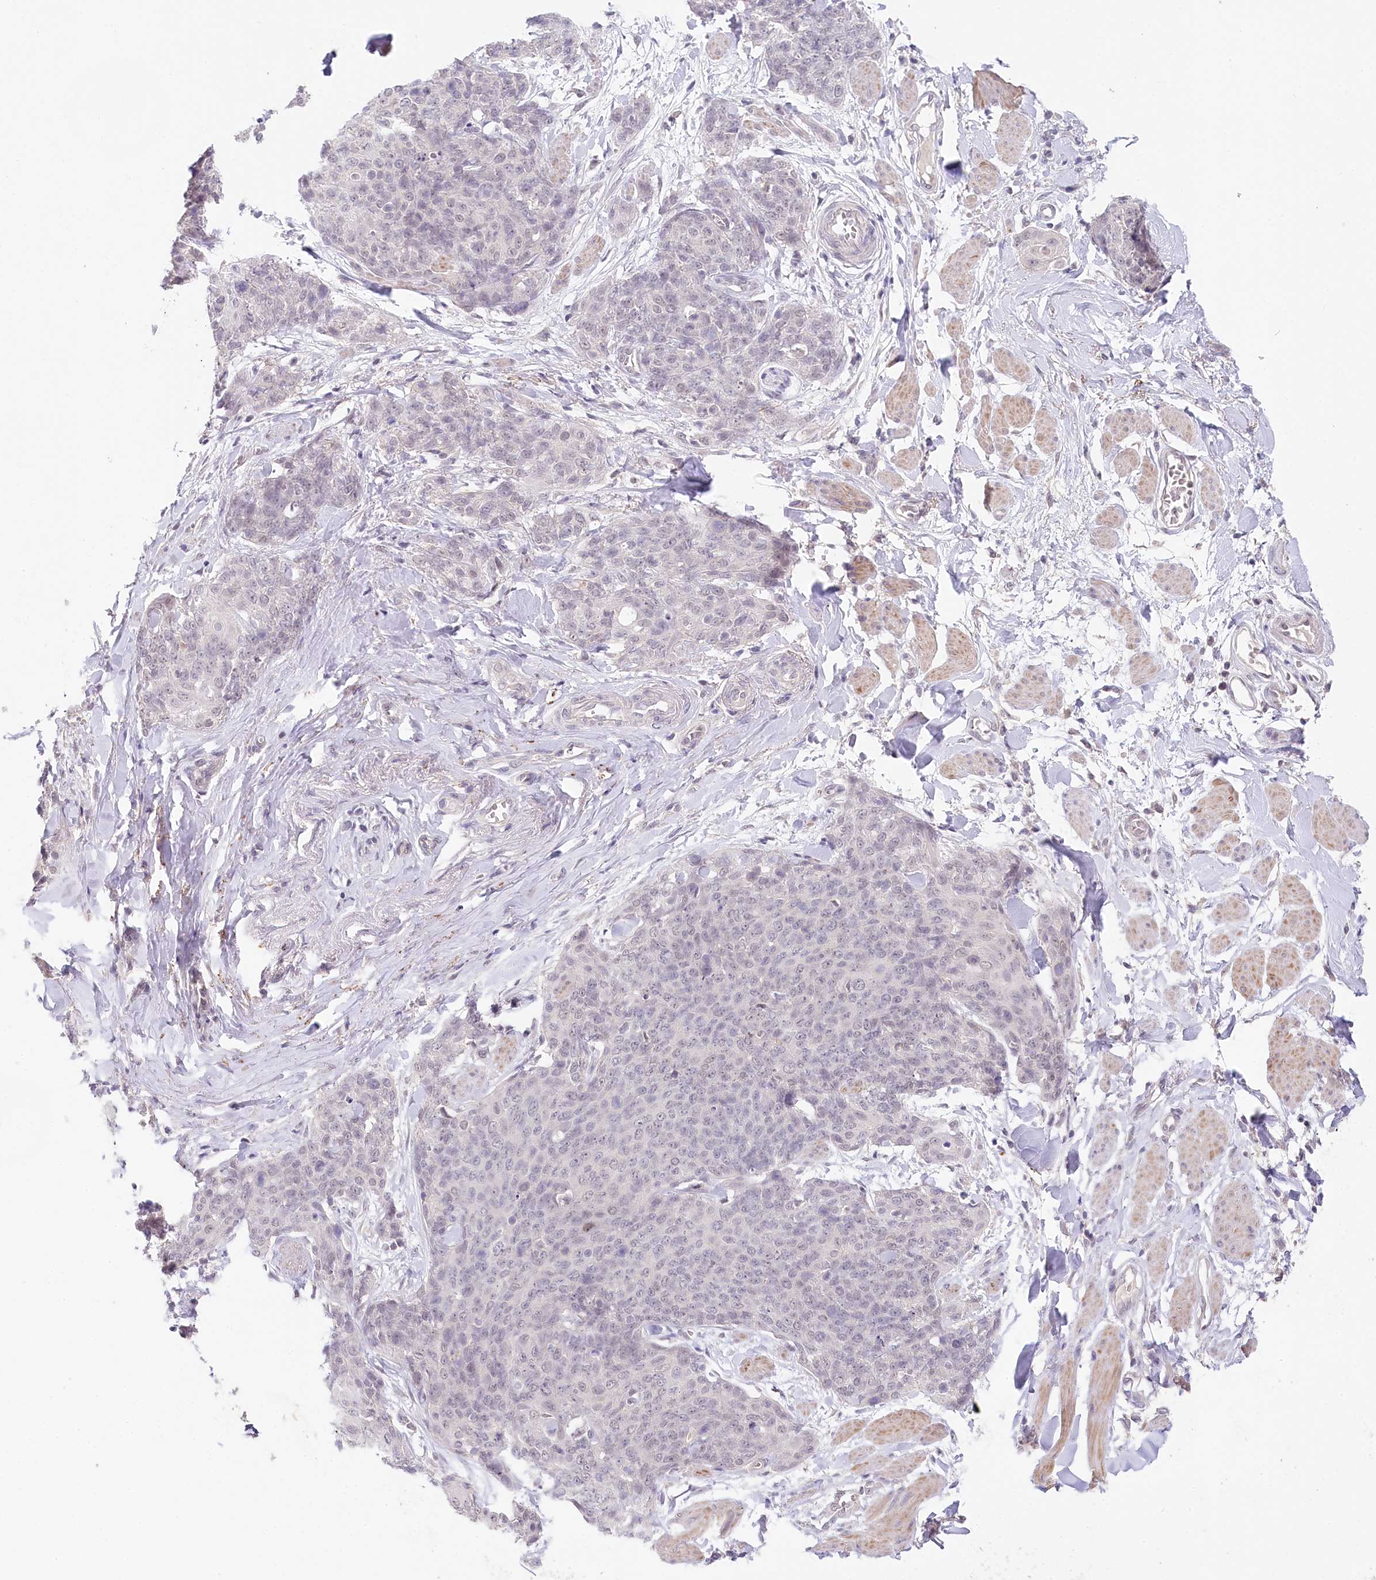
{"staining": {"intensity": "negative", "quantity": "none", "location": "none"}, "tissue": "skin cancer", "cell_type": "Tumor cells", "image_type": "cancer", "snomed": [{"axis": "morphology", "description": "Squamous cell carcinoma, NOS"}, {"axis": "topography", "description": "Skin"}, {"axis": "topography", "description": "Vulva"}], "caption": "Skin cancer was stained to show a protein in brown. There is no significant expression in tumor cells.", "gene": "AMTN", "patient": {"sex": "female", "age": 85}}